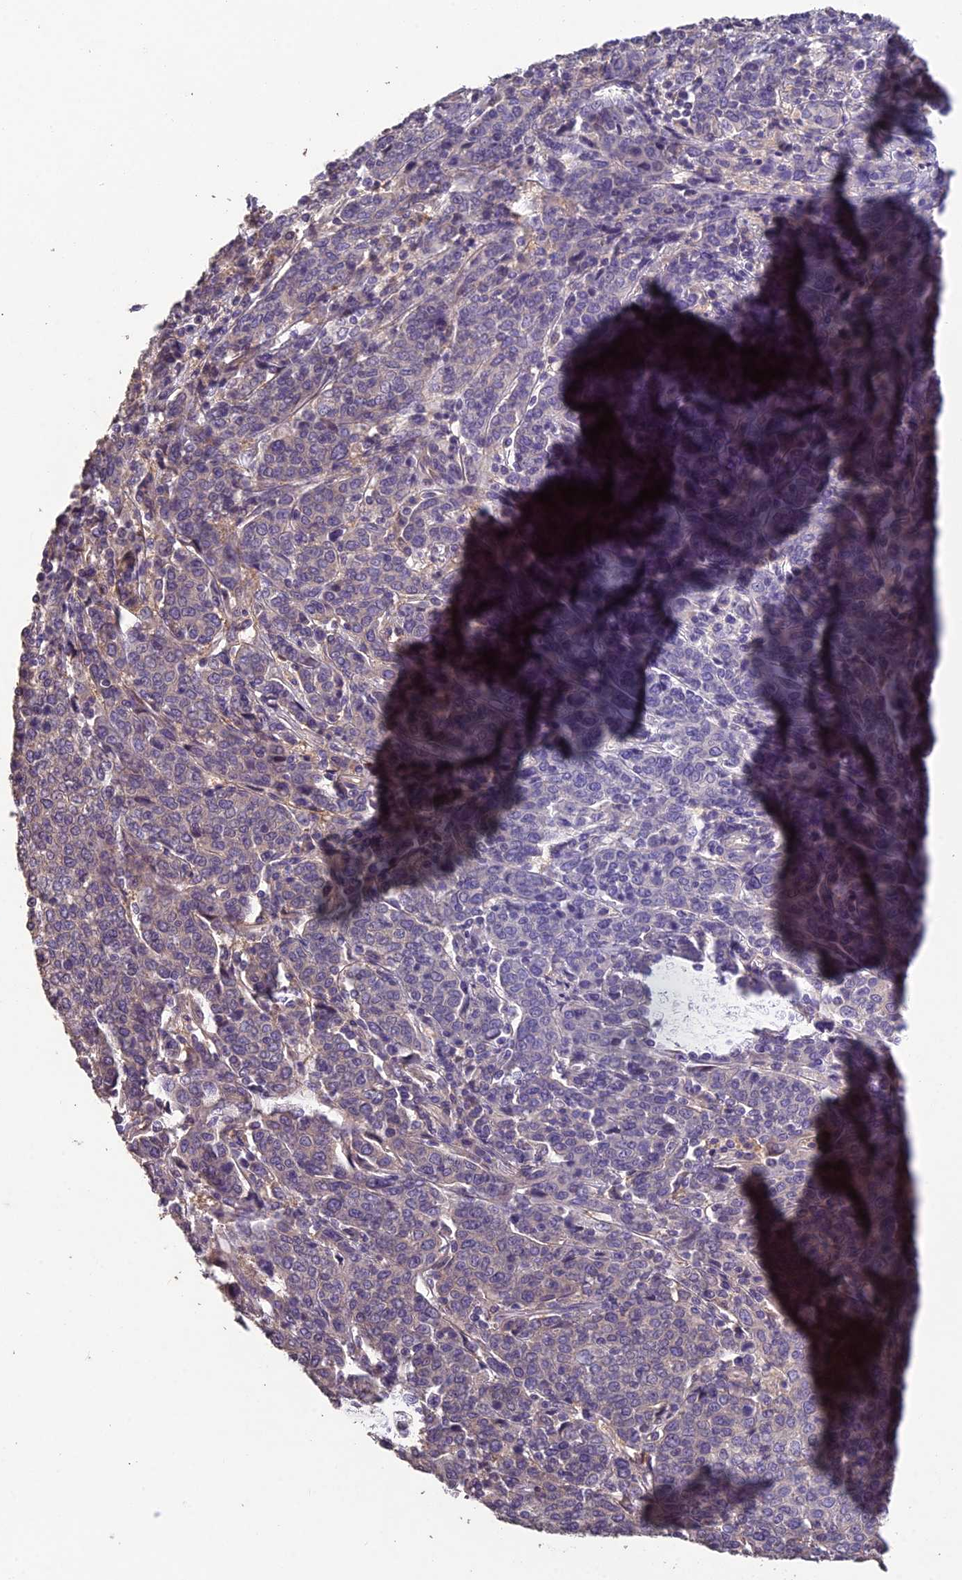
{"staining": {"intensity": "negative", "quantity": "none", "location": "none"}, "tissue": "cervical cancer", "cell_type": "Tumor cells", "image_type": "cancer", "snomed": [{"axis": "morphology", "description": "Squamous cell carcinoma, NOS"}, {"axis": "topography", "description": "Cervix"}], "caption": "Squamous cell carcinoma (cervical) stained for a protein using immunohistochemistry (IHC) displays no positivity tumor cells.", "gene": "CEACAM16", "patient": {"sex": "female", "age": 67}}